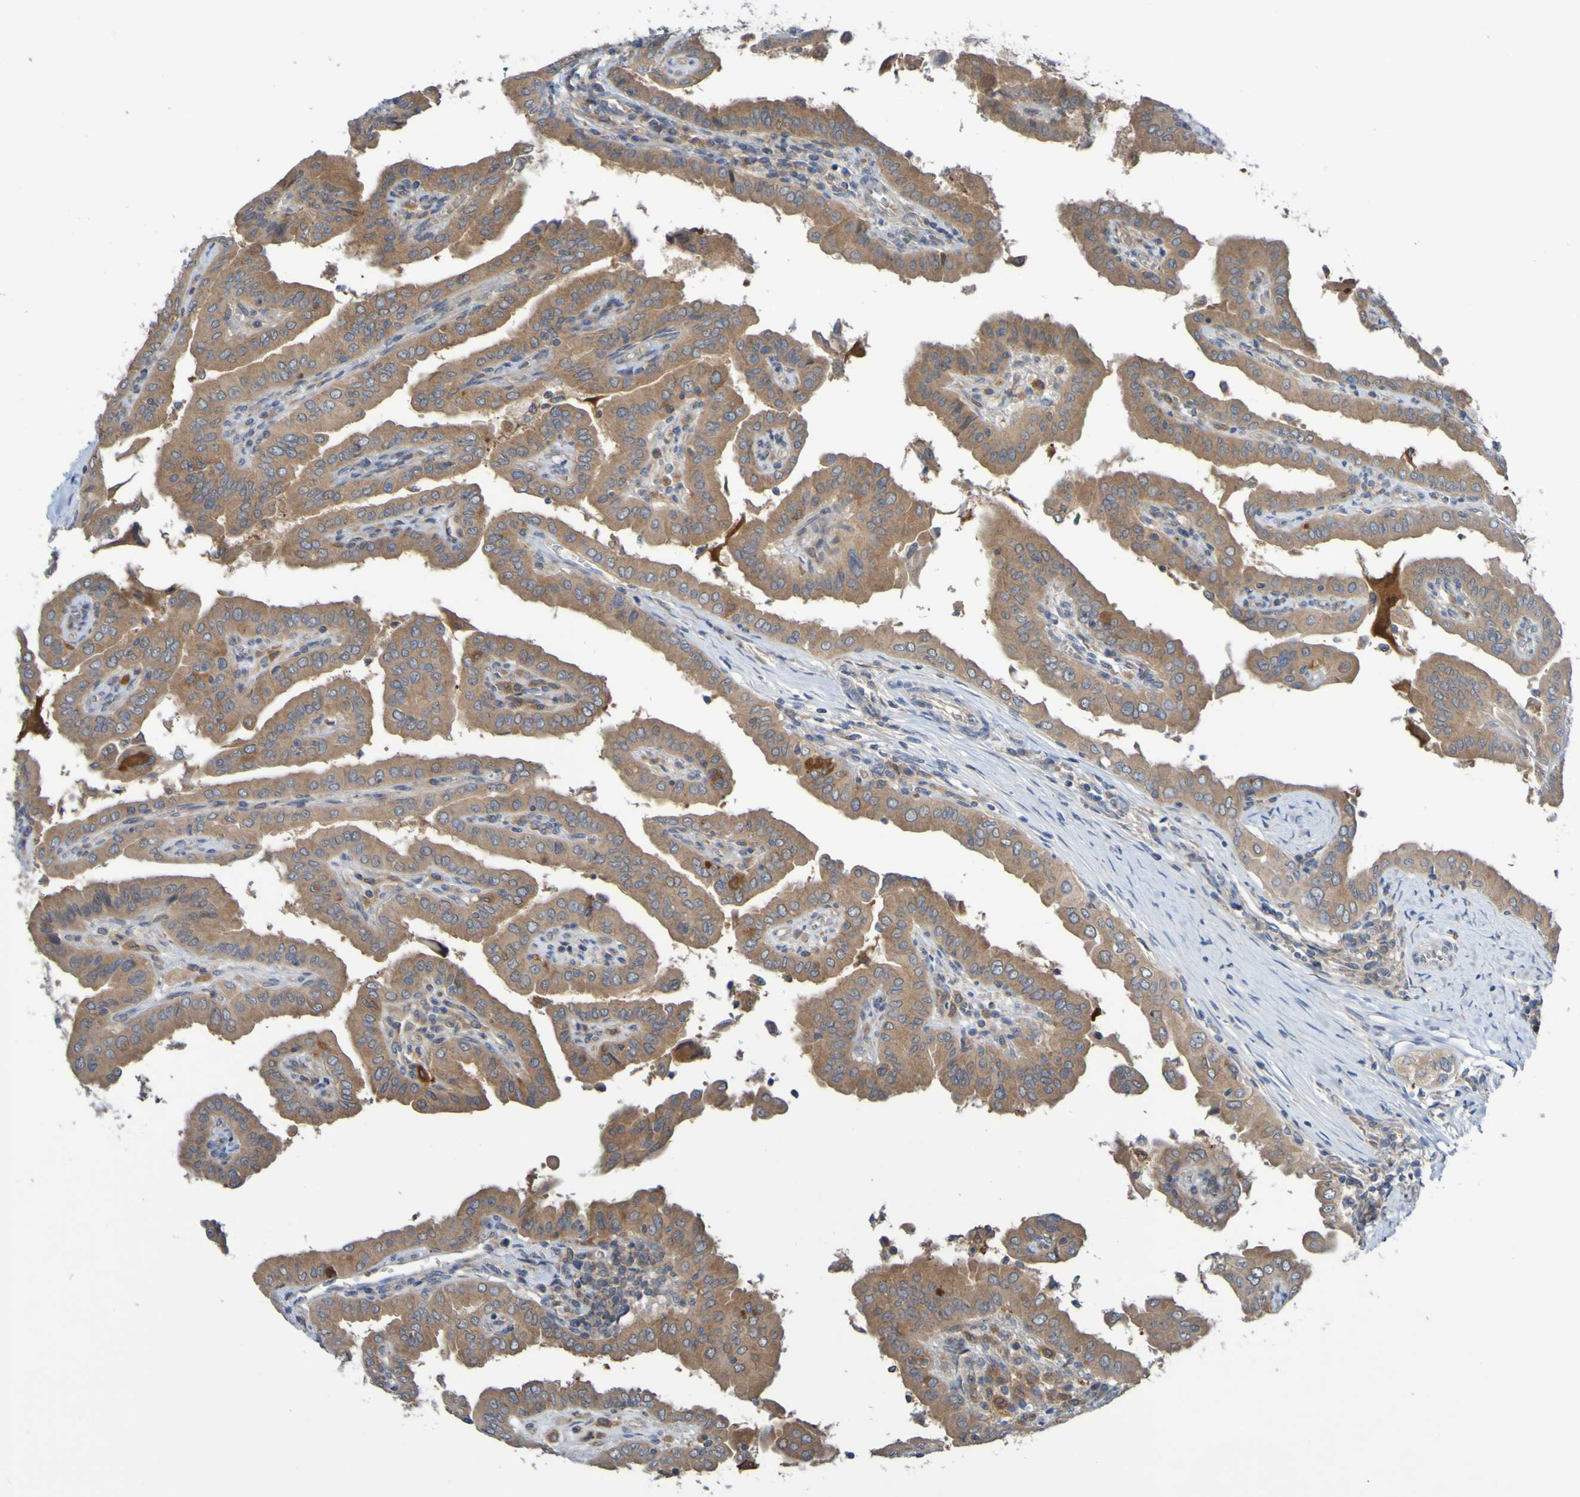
{"staining": {"intensity": "moderate", "quantity": ">75%", "location": "cytoplasmic/membranous"}, "tissue": "thyroid cancer", "cell_type": "Tumor cells", "image_type": "cancer", "snomed": [{"axis": "morphology", "description": "Papillary adenocarcinoma, NOS"}, {"axis": "topography", "description": "Thyroid gland"}], "caption": "The immunohistochemical stain highlights moderate cytoplasmic/membranous staining in tumor cells of papillary adenocarcinoma (thyroid) tissue. Nuclei are stained in blue.", "gene": "SDK1", "patient": {"sex": "male", "age": 33}}